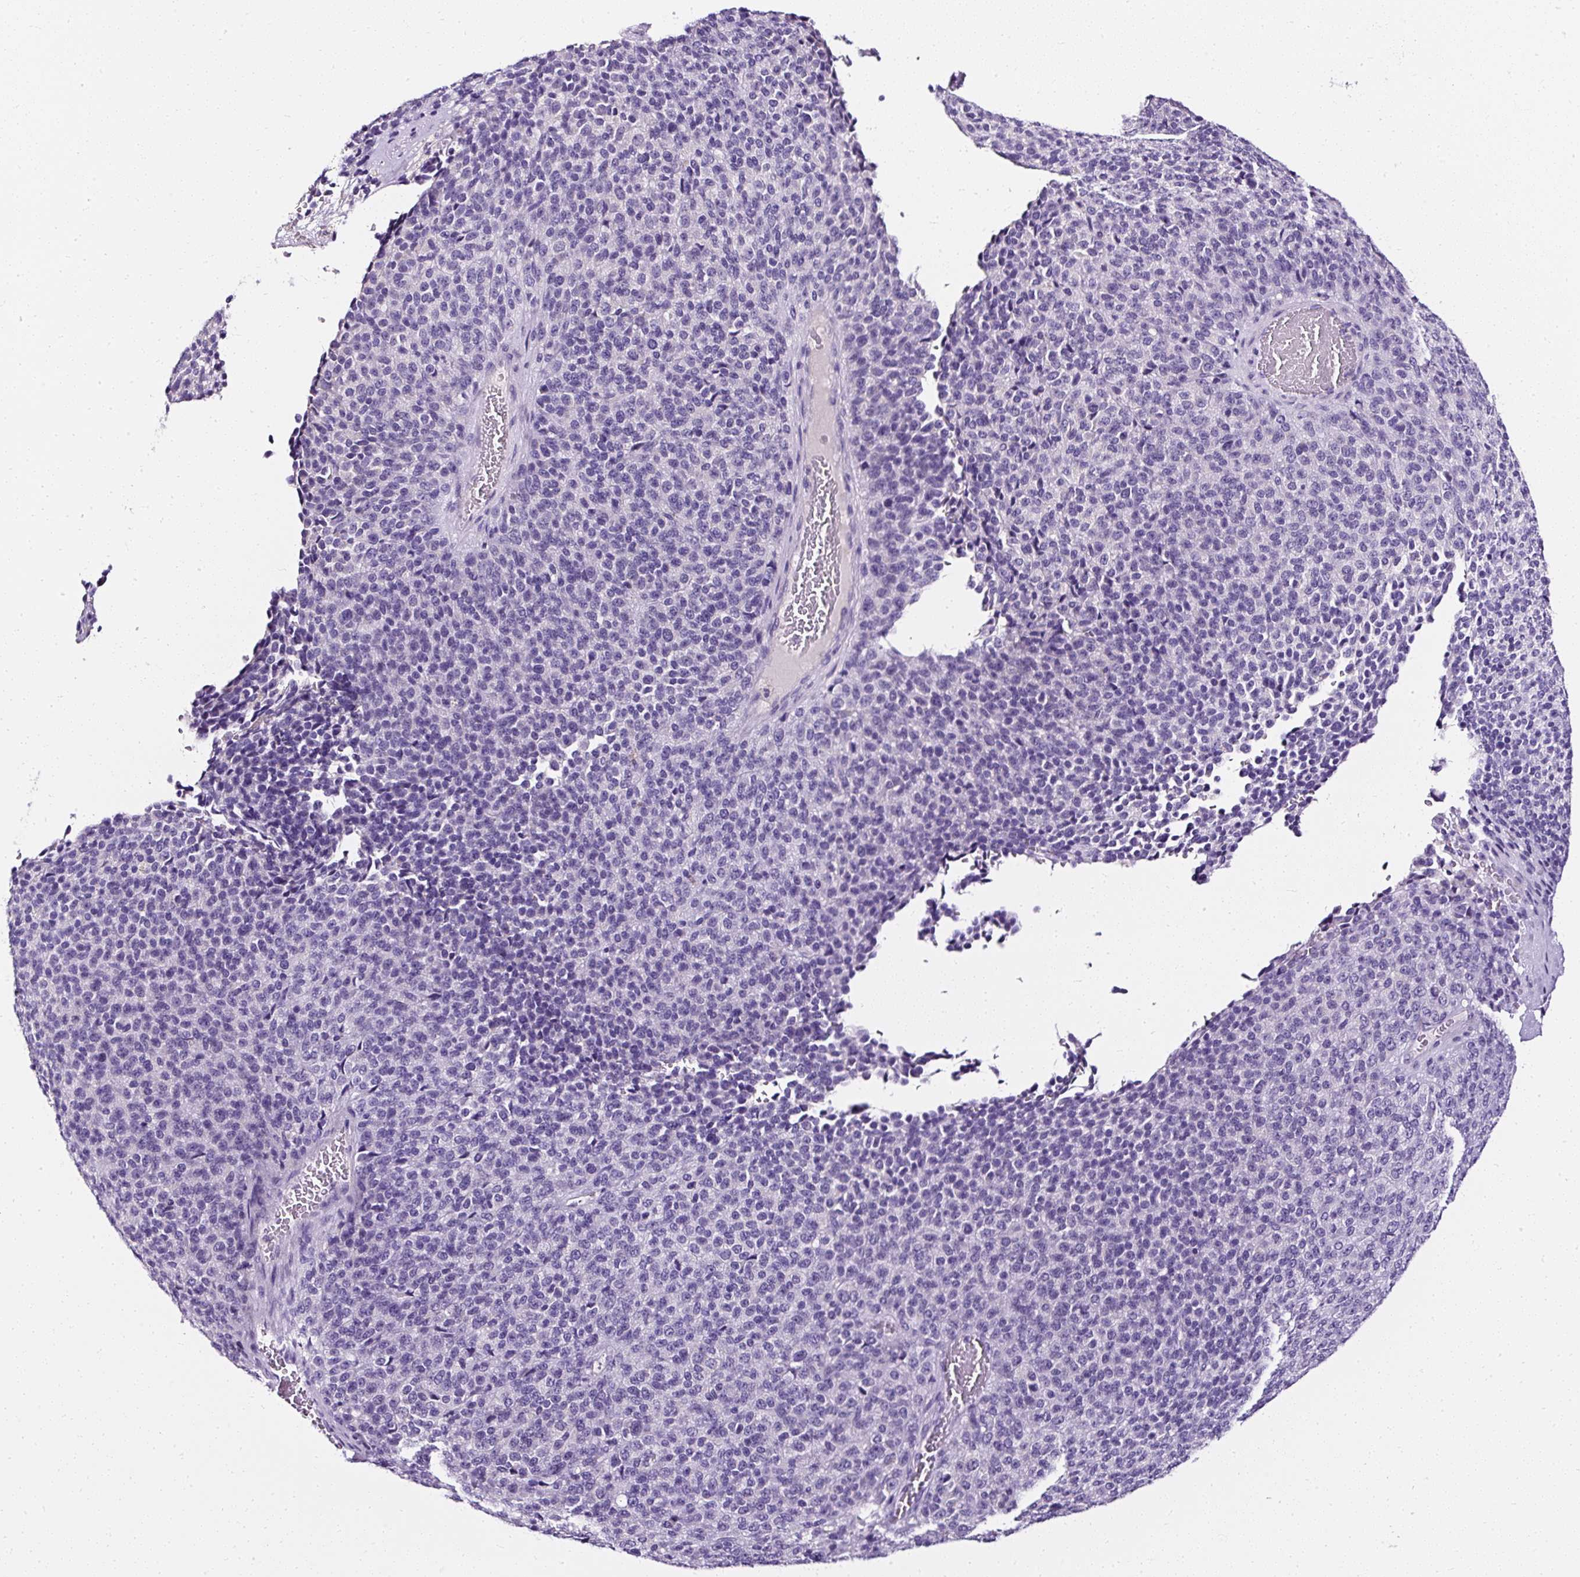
{"staining": {"intensity": "negative", "quantity": "none", "location": "none"}, "tissue": "melanoma", "cell_type": "Tumor cells", "image_type": "cancer", "snomed": [{"axis": "morphology", "description": "Malignant melanoma, Metastatic site"}, {"axis": "topography", "description": "Brain"}], "caption": "The micrograph shows no significant expression in tumor cells of malignant melanoma (metastatic site). (DAB (3,3'-diaminobenzidine) immunohistochemistry visualized using brightfield microscopy, high magnification).", "gene": "ATP2A1", "patient": {"sex": "female", "age": 56}}